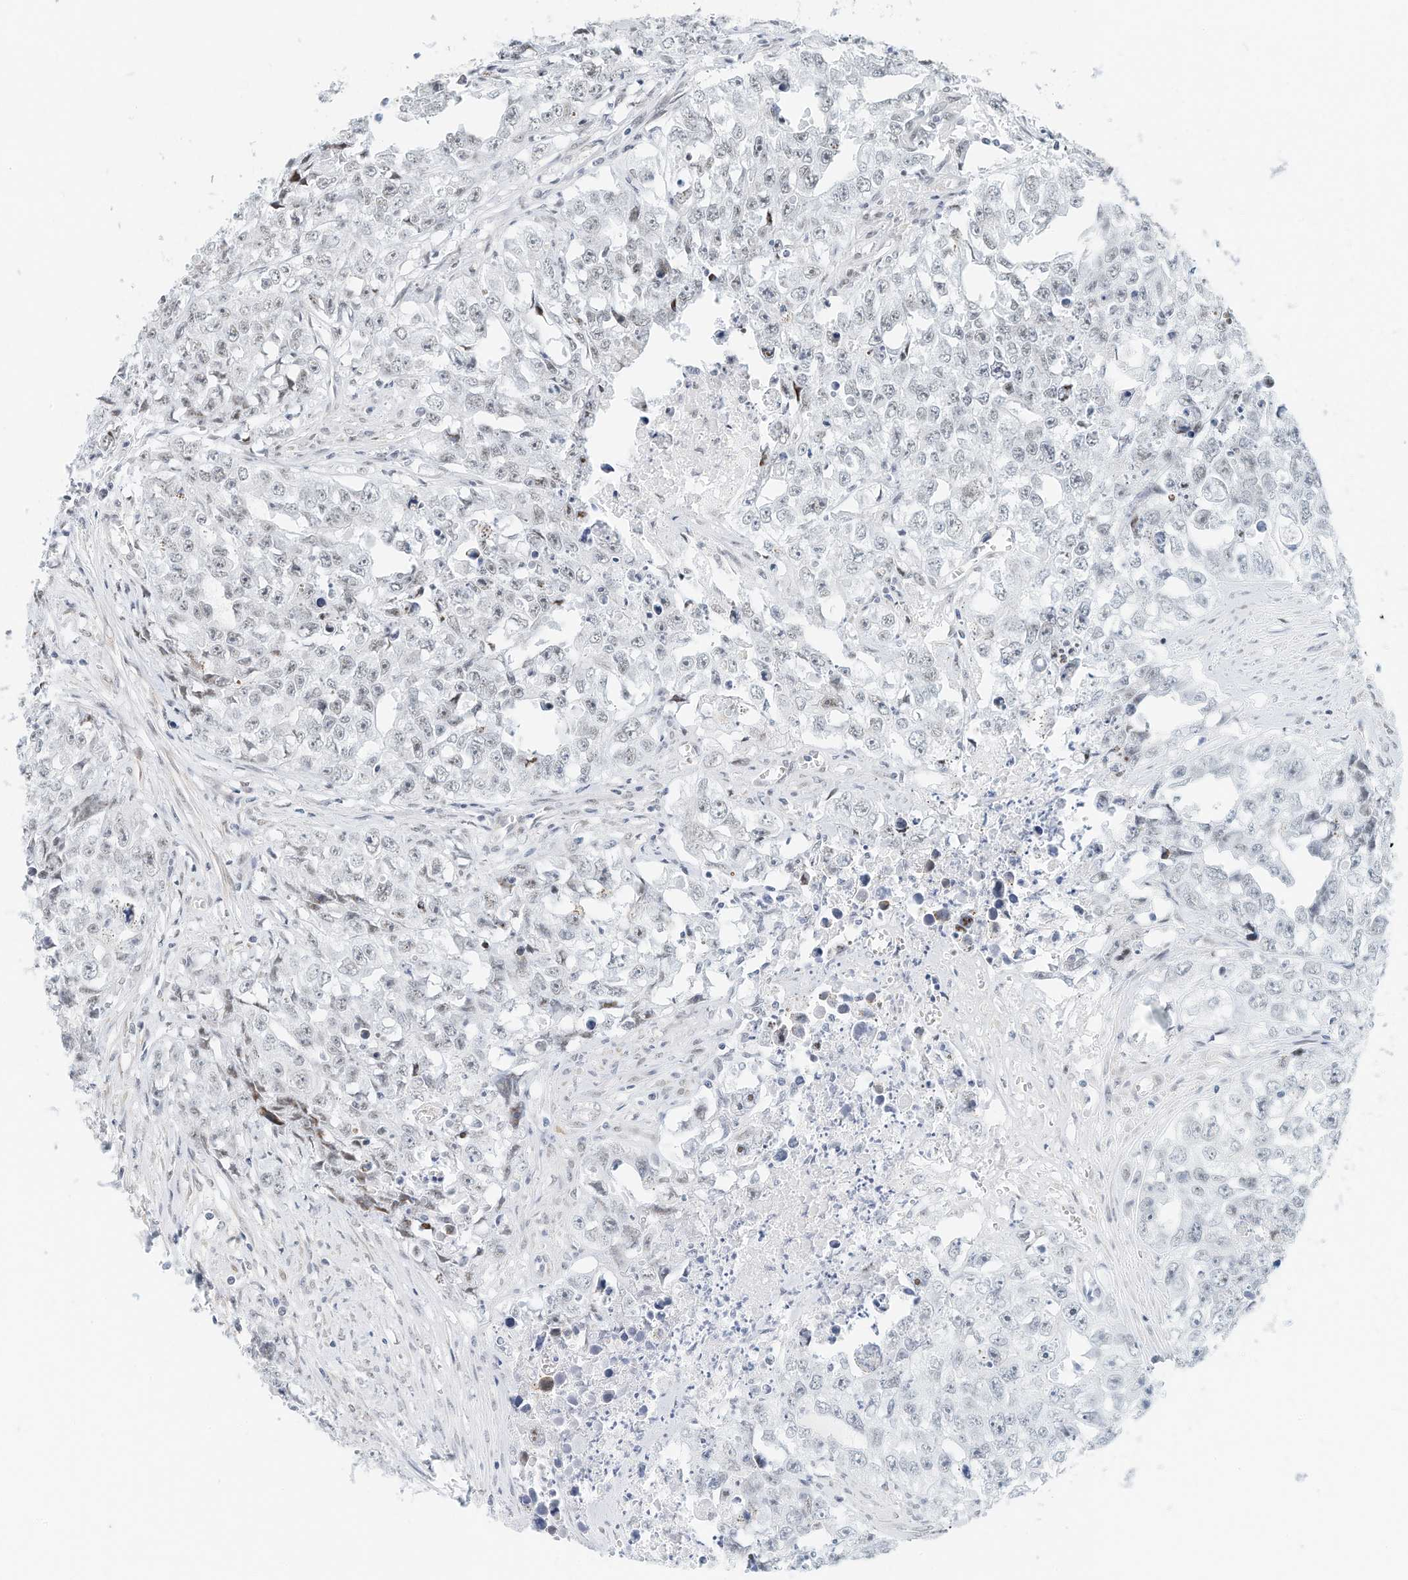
{"staining": {"intensity": "negative", "quantity": "none", "location": "none"}, "tissue": "testis cancer", "cell_type": "Tumor cells", "image_type": "cancer", "snomed": [{"axis": "morphology", "description": "Seminoma, NOS"}, {"axis": "morphology", "description": "Carcinoma, Embryonal, NOS"}, {"axis": "topography", "description": "Testis"}], "caption": "Seminoma (testis) was stained to show a protein in brown. There is no significant staining in tumor cells. (Immunohistochemistry (ihc), brightfield microscopy, high magnification).", "gene": "ARHGAP28", "patient": {"sex": "male", "age": 43}}